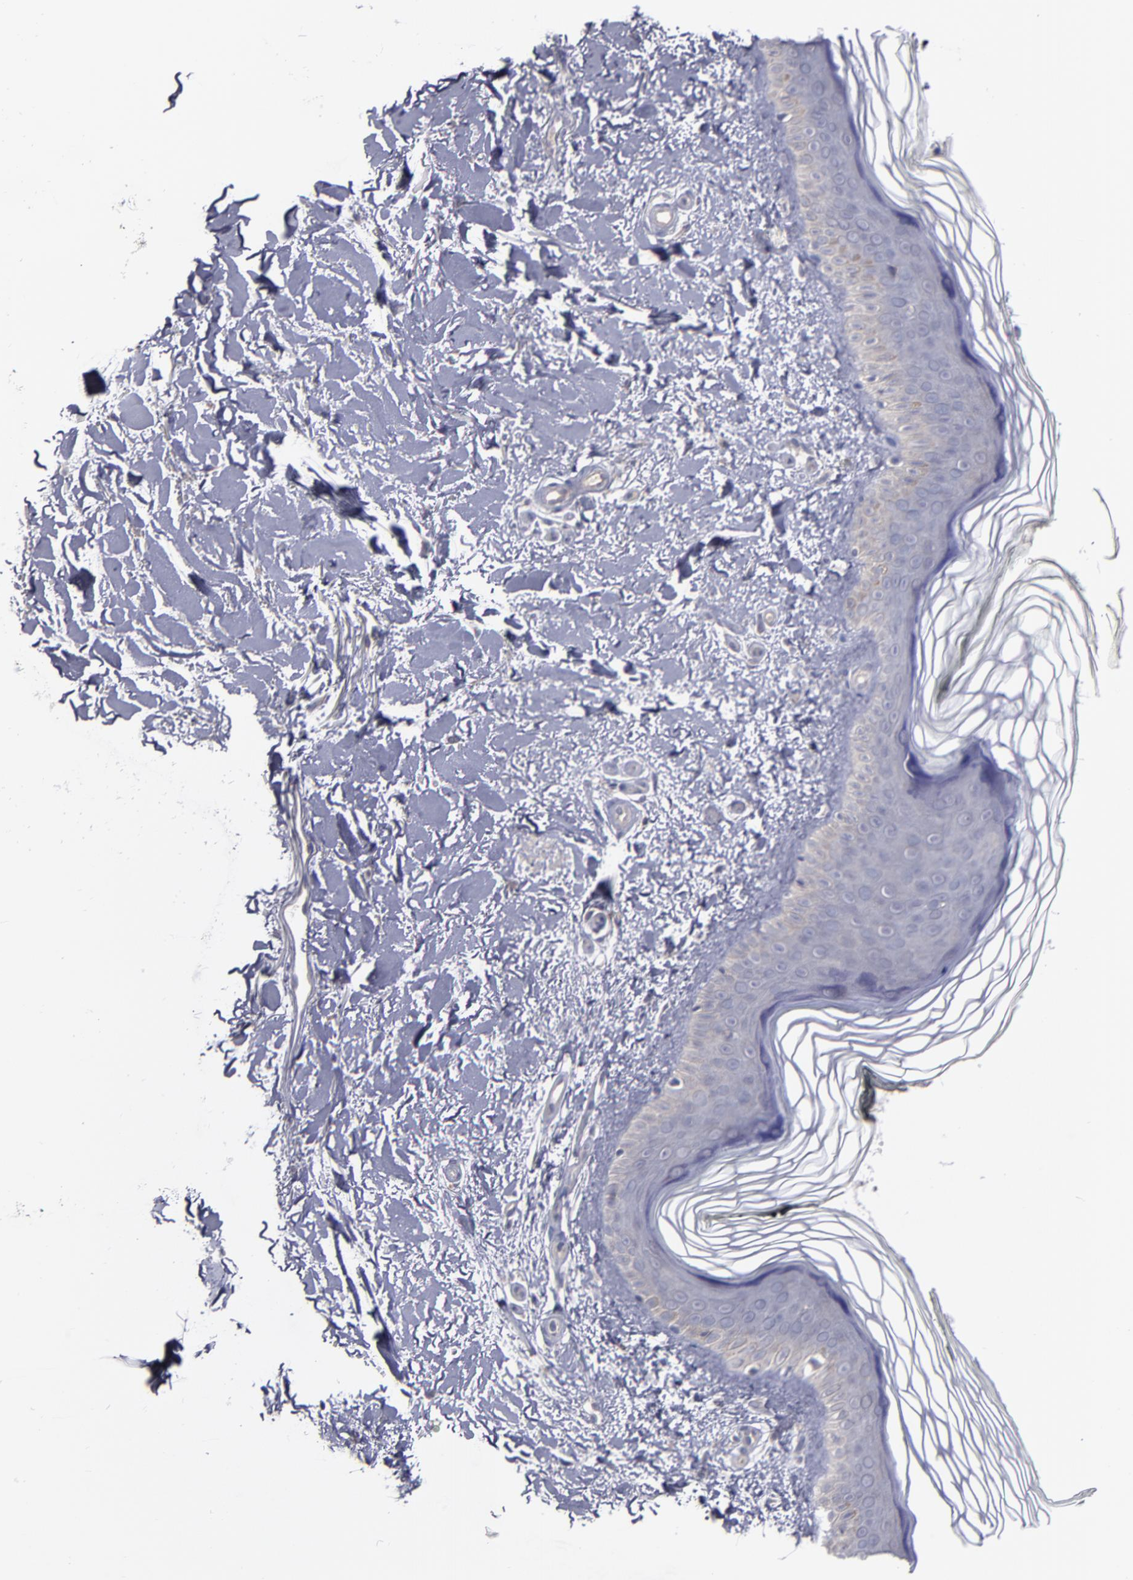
{"staining": {"intensity": "negative", "quantity": "none", "location": "none"}, "tissue": "skin", "cell_type": "Fibroblasts", "image_type": "normal", "snomed": [{"axis": "morphology", "description": "Normal tissue, NOS"}, {"axis": "topography", "description": "Skin"}], "caption": "High magnification brightfield microscopy of normal skin stained with DAB (brown) and counterstained with hematoxylin (blue): fibroblasts show no significant staining. (DAB (3,3'-diaminobenzidine) immunohistochemistry, high magnification).", "gene": "MMP11", "patient": {"sex": "female", "age": 19}}